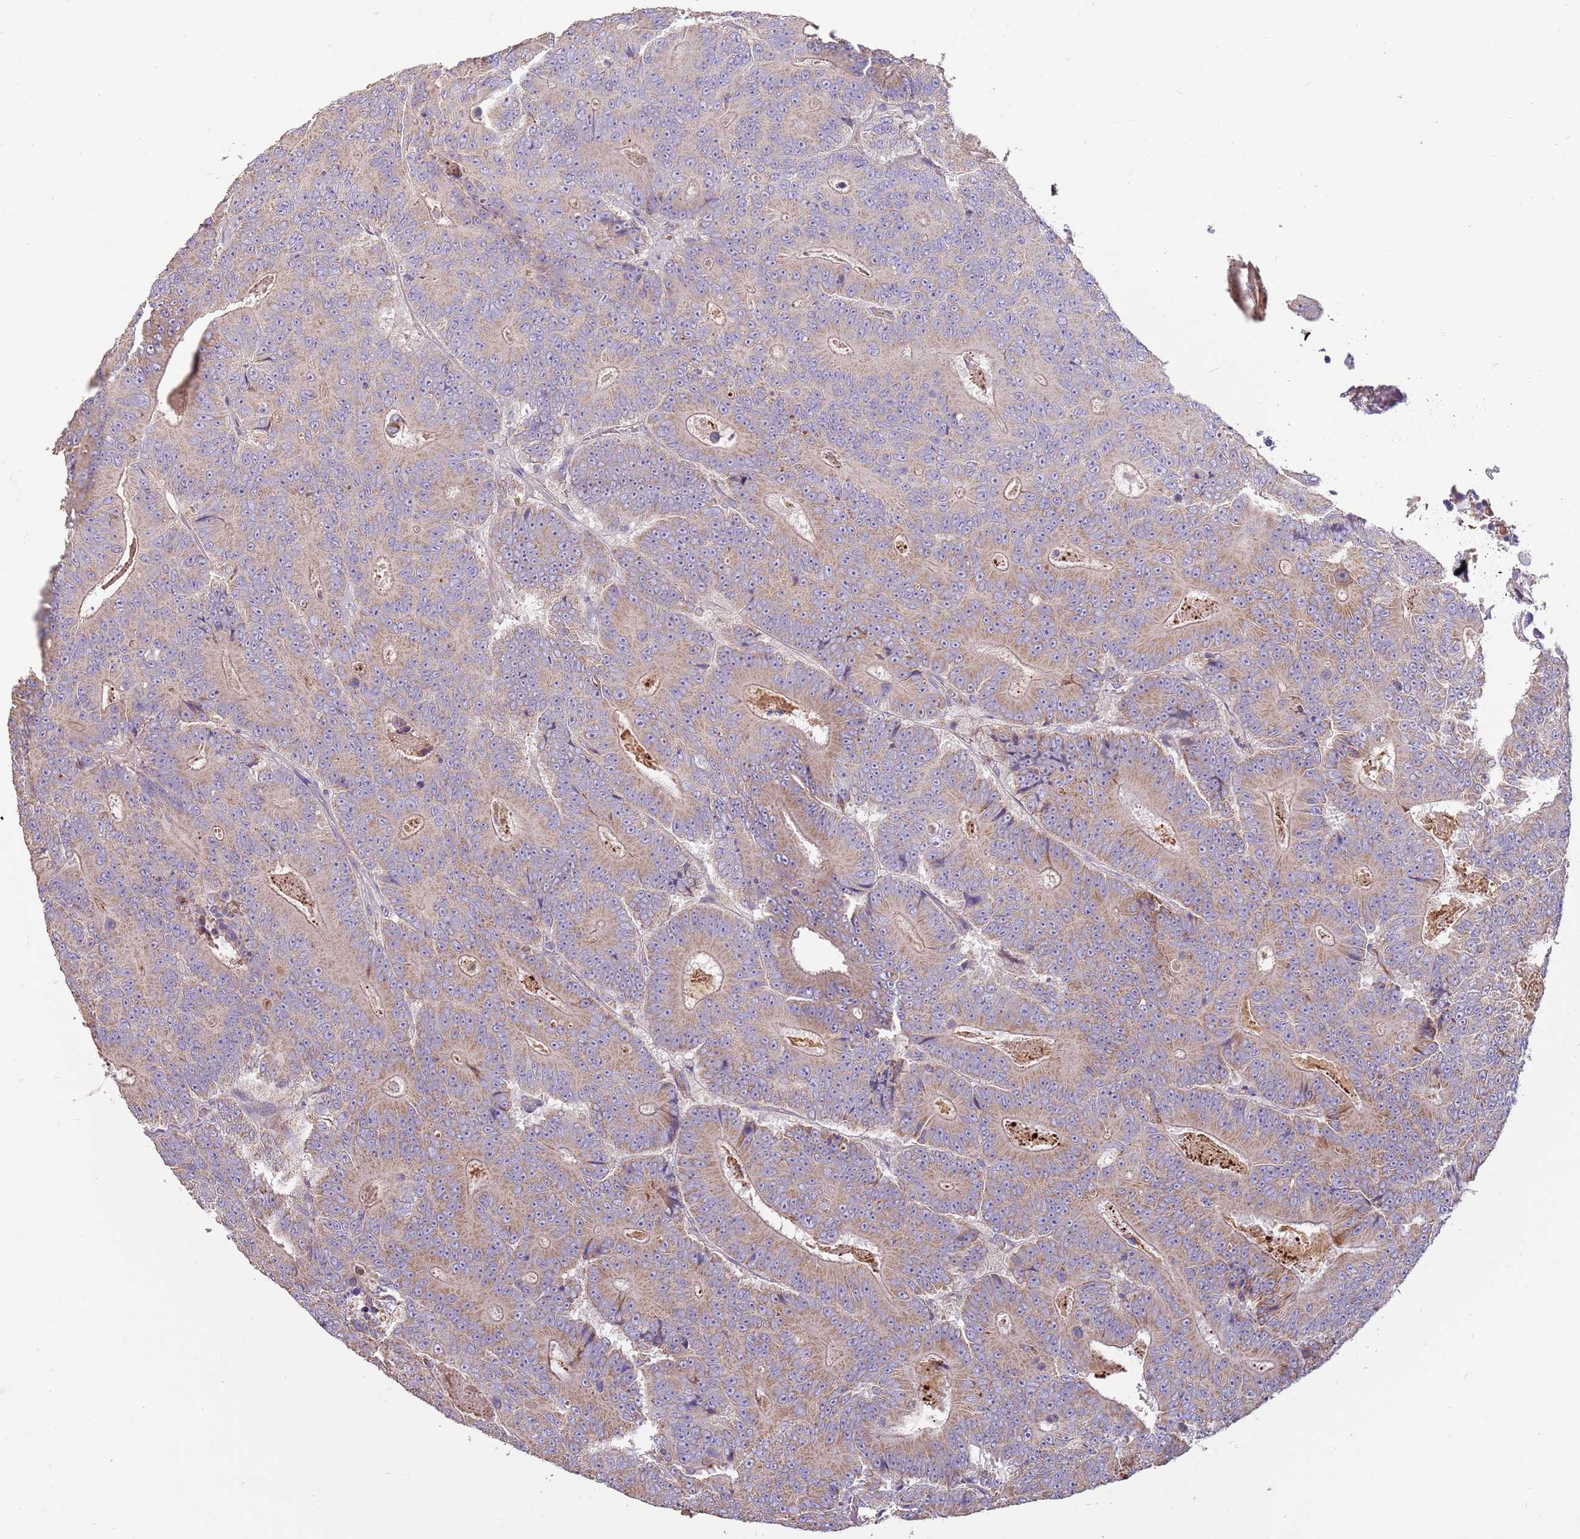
{"staining": {"intensity": "weak", "quantity": "25%-75%", "location": "cytoplasmic/membranous"}, "tissue": "colorectal cancer", "cell_type": "Tumor cells", "image_type": "cancer", "snomed": [{"axis": "morphology", "description": "Adenocarcinoma, NOS"}, {"axis": "topography", "description": "Colon"}], "caption": "Colorectal cancer (adenocarcinoma) tissue reveals weak cytoplasmic/membranous positivity in approximately 25%-75% of tumor cells, visualized by immunohistochemistry. (DAB (3,3'-diaminobenzidine) = brown stain, brightfield microscopy at high magnification).", "gene": "TRMO", "patient": {"sex": "male", "age": 83}}